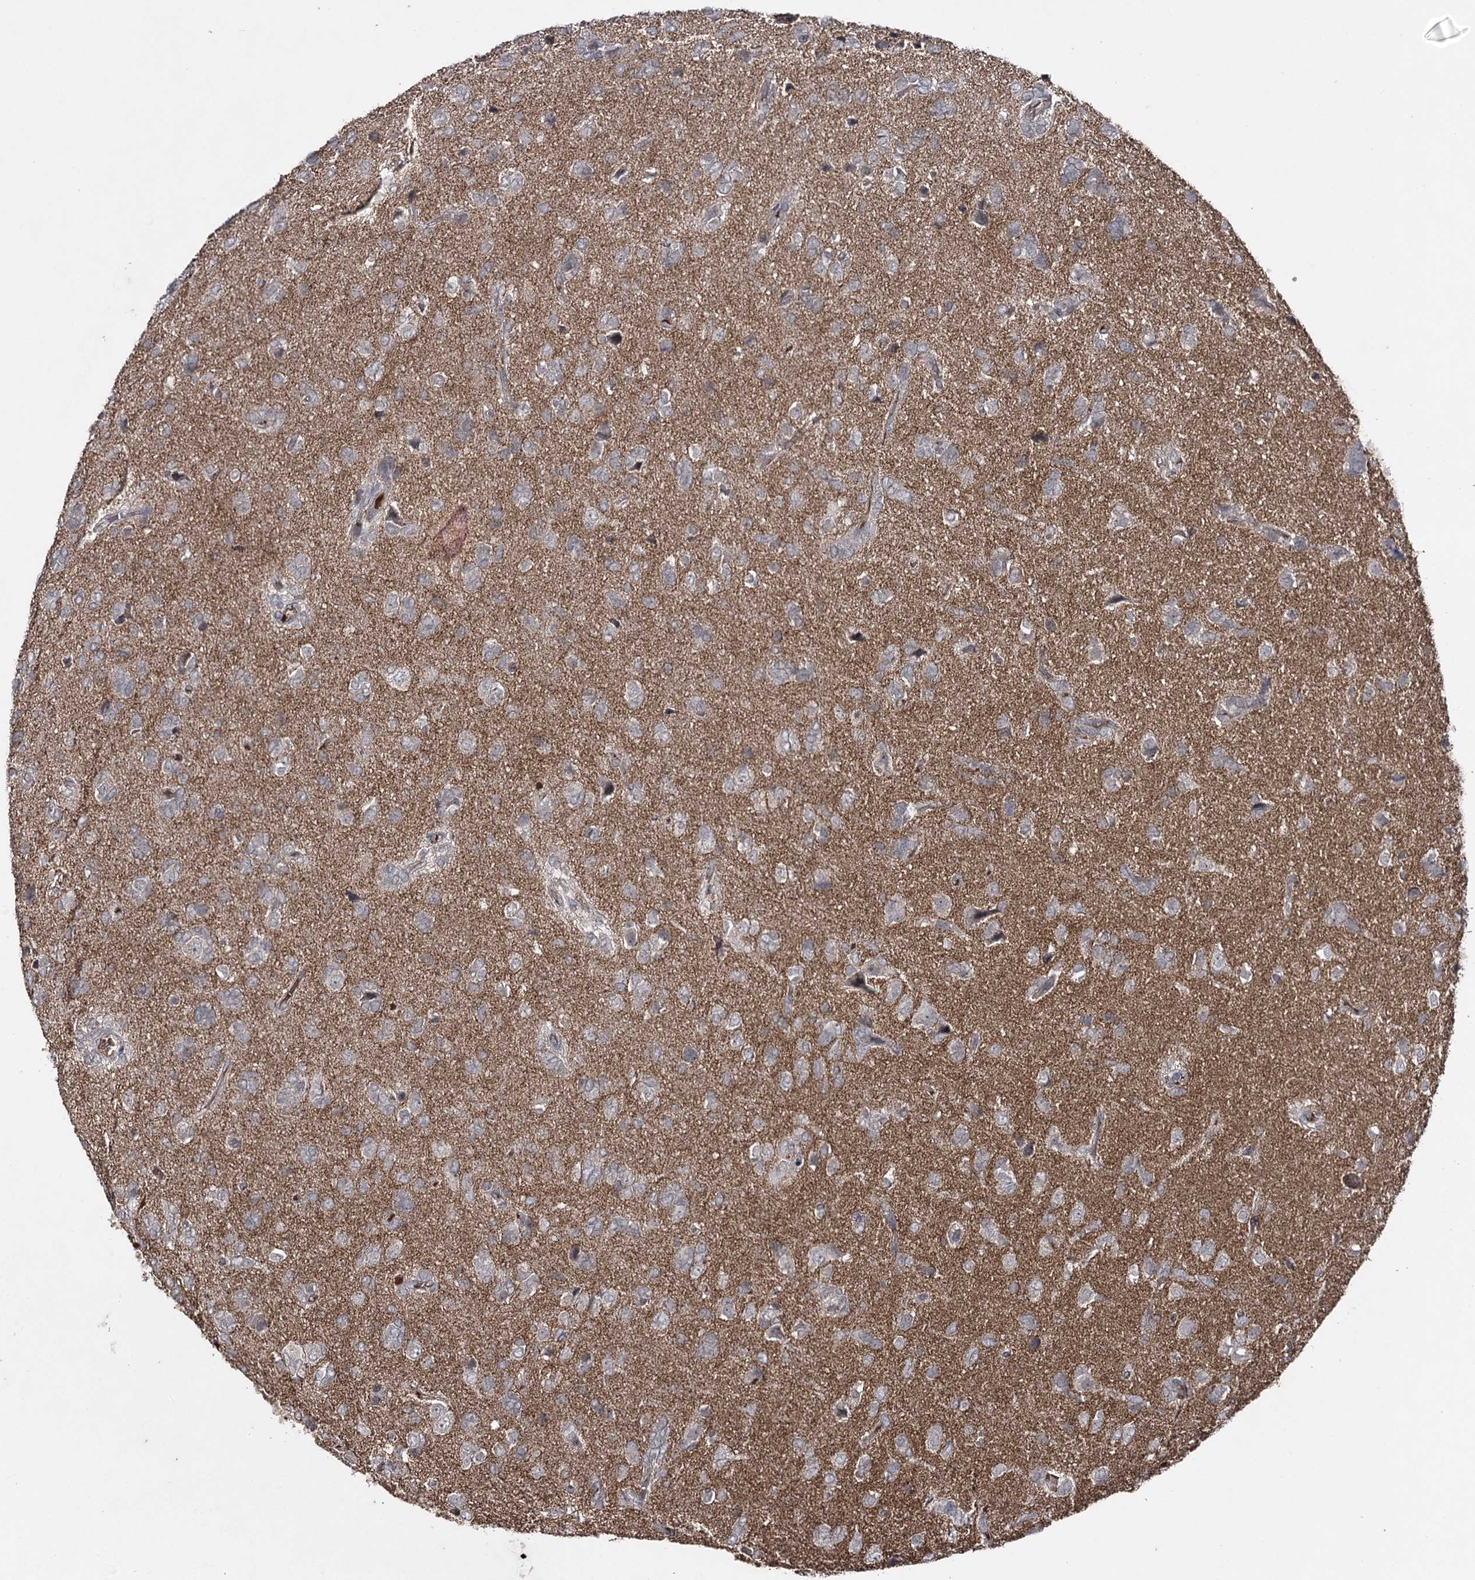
{"staining": {"intensity": "weak", "quantity": "<25%", "location": "cytoplasmic/membranous"}, "tissue": "glioma", "cell_type": "Tumor cells", "image_type": "cancer", "snomed": [{"axis": "morphology", "description": "Glioma, malignant, High grade"}, {"axis": "topography", "description": "Brain"}], "caption": "Immunohistochemistry (IHC) image of neoplastic tissue: human malignant high-grade glioma stained with DAB (3,3'-diaminobenzidine) reveals no significant protein positivity in tumor cells.", "gene": "SYNGR3", "patient": {"sex": "female", "age": 59}}